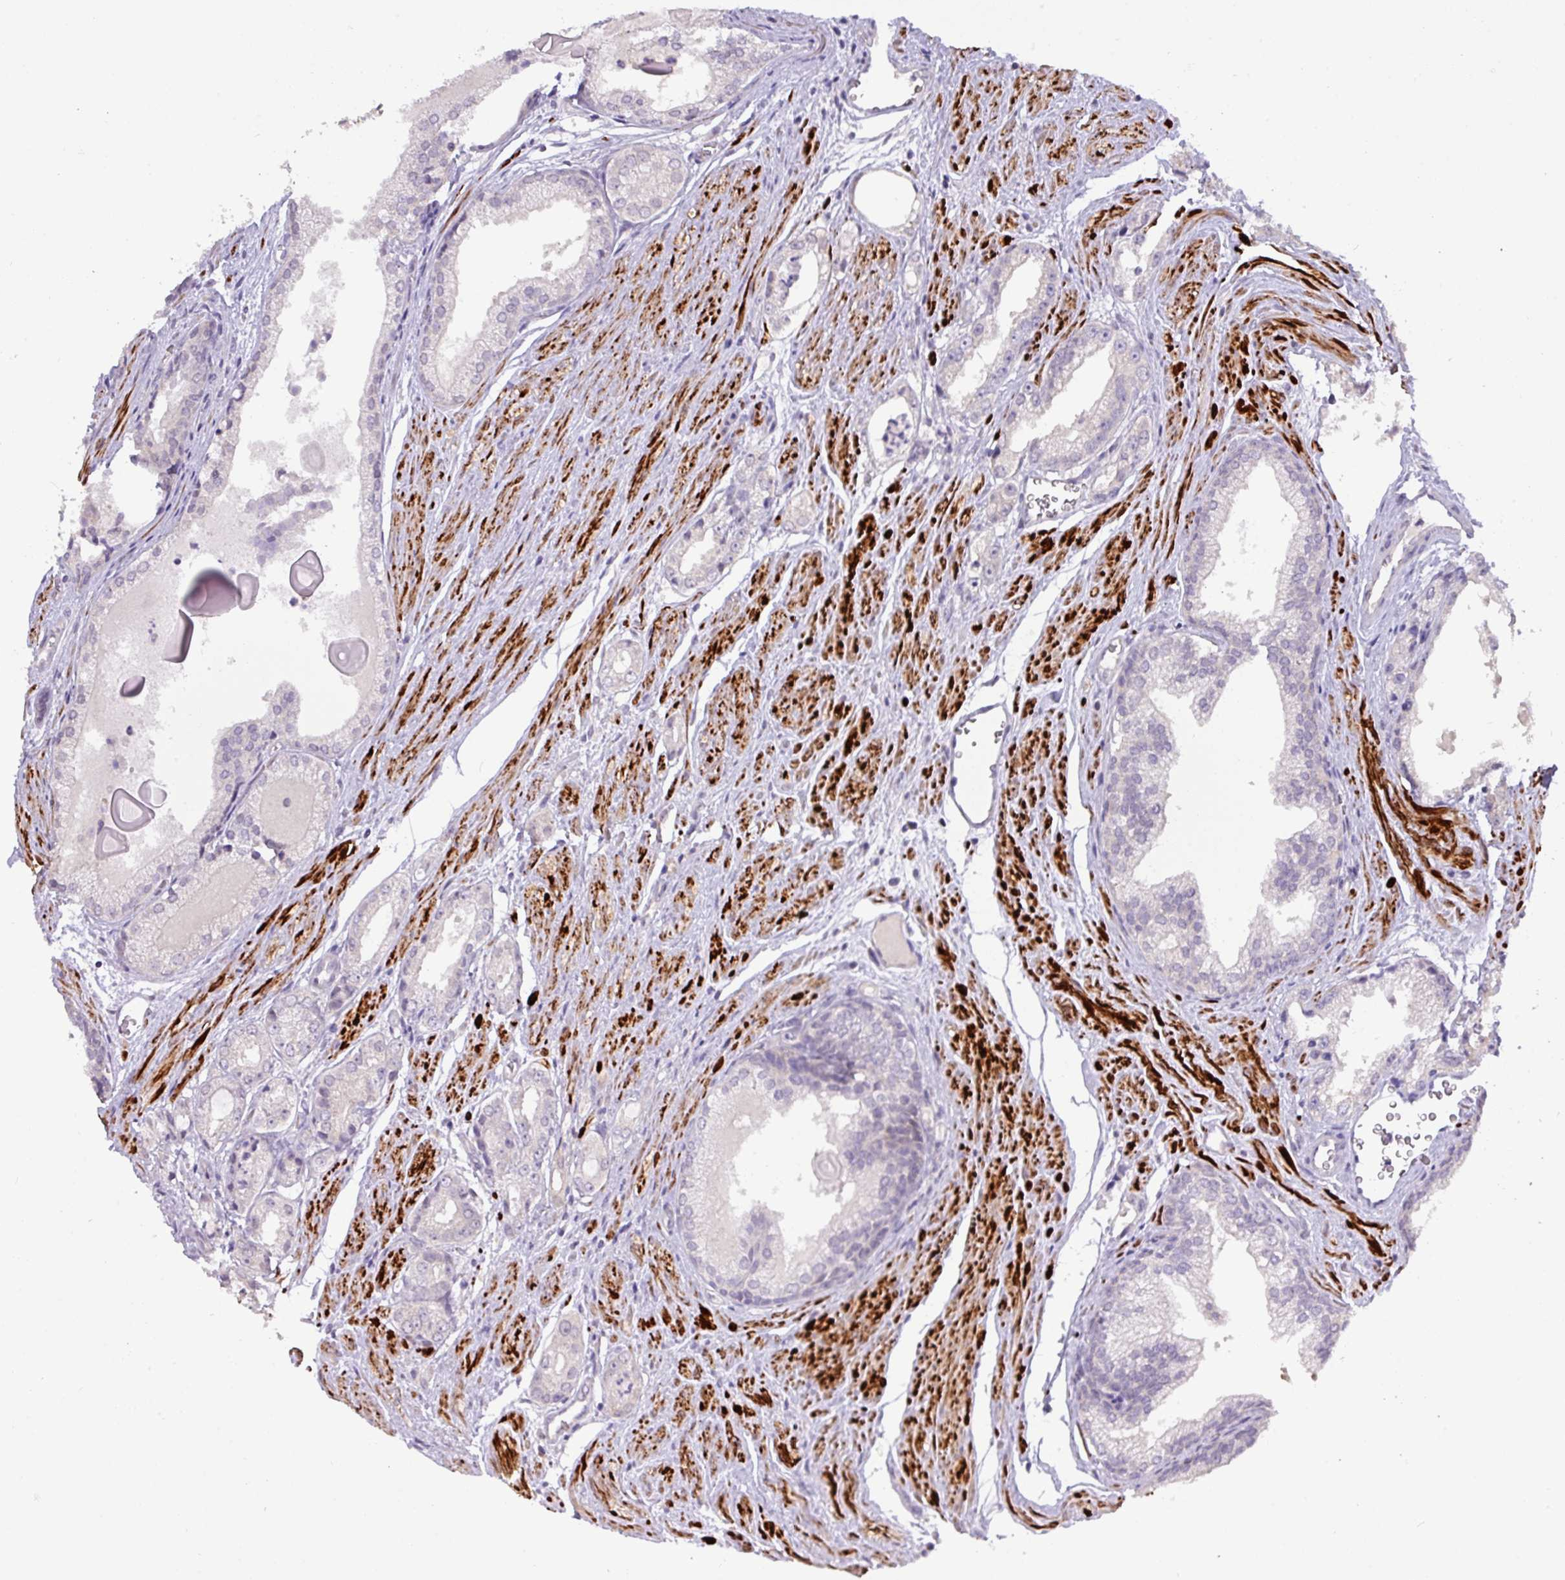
{"staining": {"intensity": "negative", "quantity": "none", "location": "none"}, "tissue": "prostate cancer", "cell_type": "Tumor cells", "image_type": "cancer", "snomed": [{"axis": "morphology", "description": "Adenocarcinoma, Low grade"}, {"axis": "topography", "description": "Prostate"}], "caption": "Human prostate cancer (adenocarcinoma (low-grade)) stained for a protein using immunohistochemistry exhibits no positivity in tumor cells.", "gene": "RIPPLY1", "patient": {"sex": "male", "age": 54}}